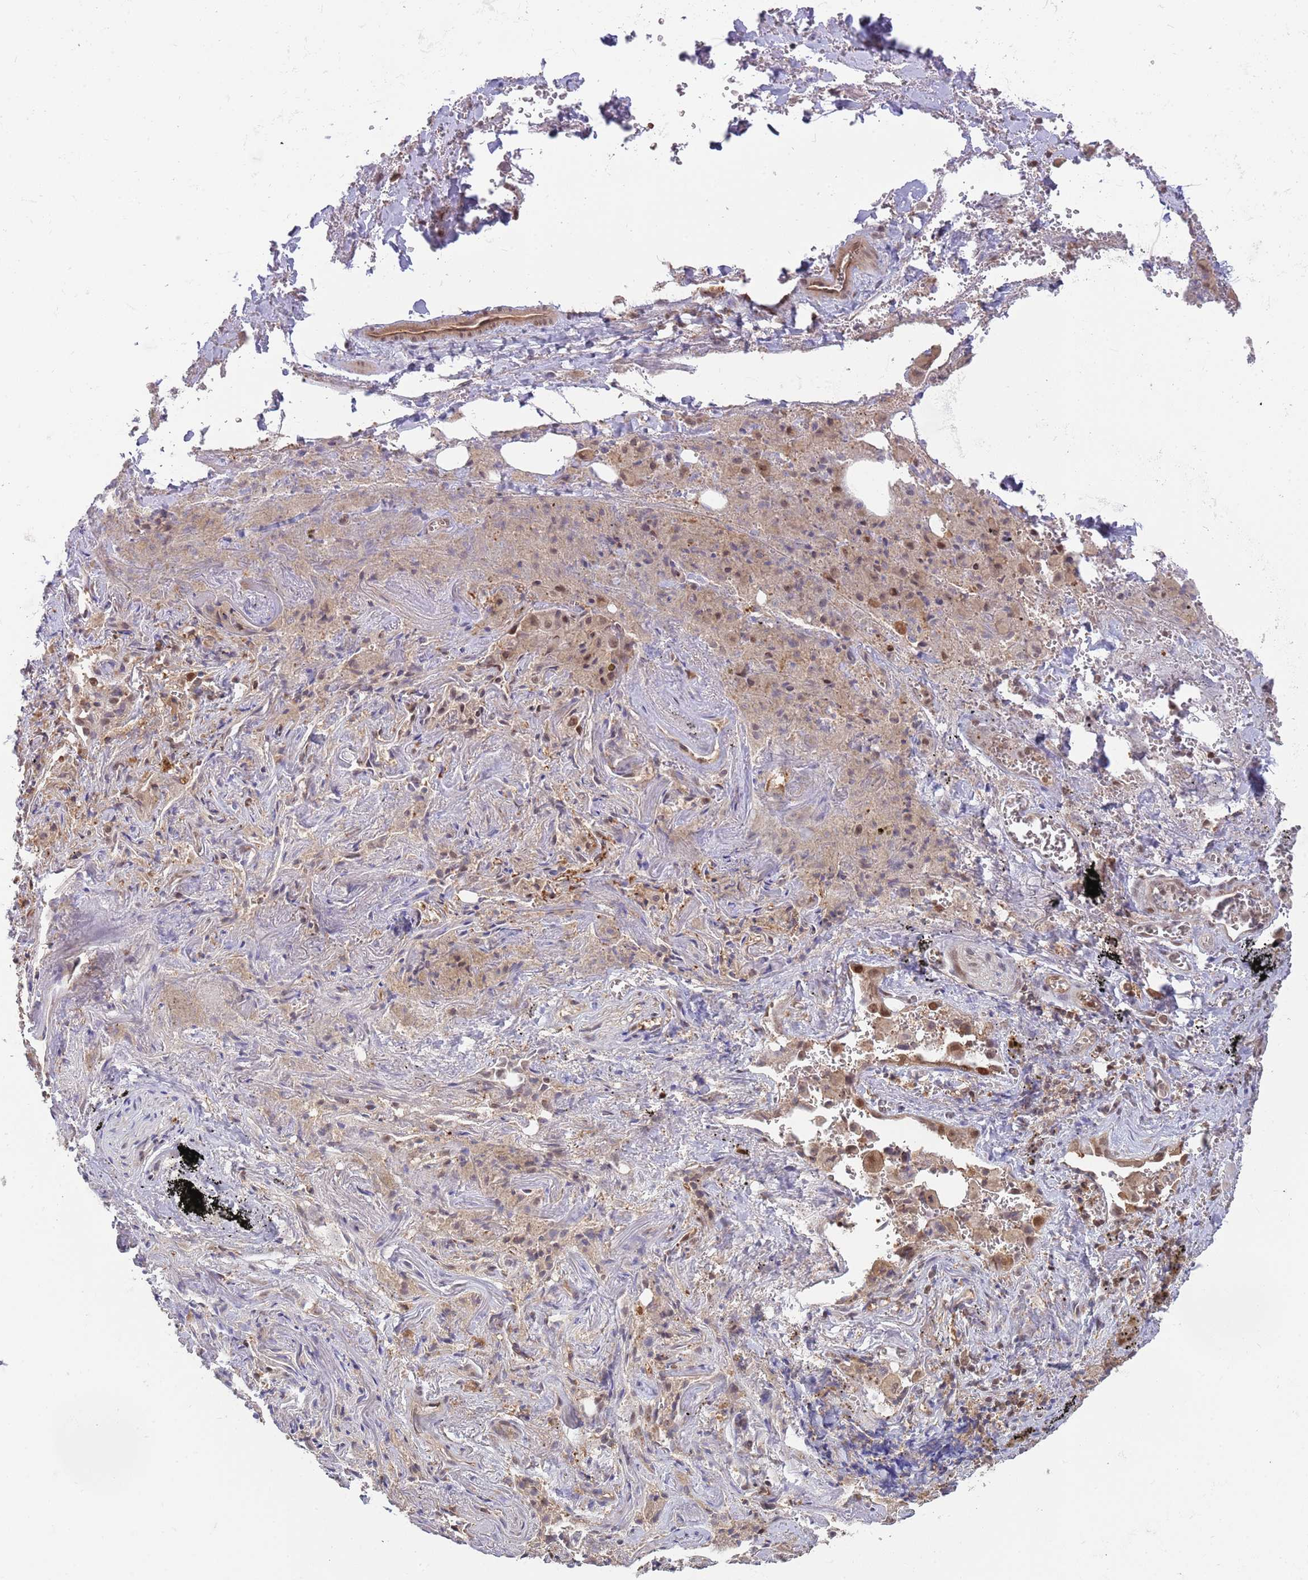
{"staining": {"intensity": "moderate", "quantity": "<25%", "location": "nuclear"}, "tissue": "adipose tissue", "cell_type": "Adipocytes", "image_type": "normal", "snomed": [{"axis": "morphology", "description": "Normal tissue, NOS"}, {"axis": "topography", "description": "Cartilage tissue"}], "caption": "Protein expression analysis of benign adipose tissue reveals moderate nuclear expression in about <25% of adipocytes. (IHC, brightfield microscopy, high magnification).", "gene": "SALL1", "patient": {"sex": "male", "age": 66}}